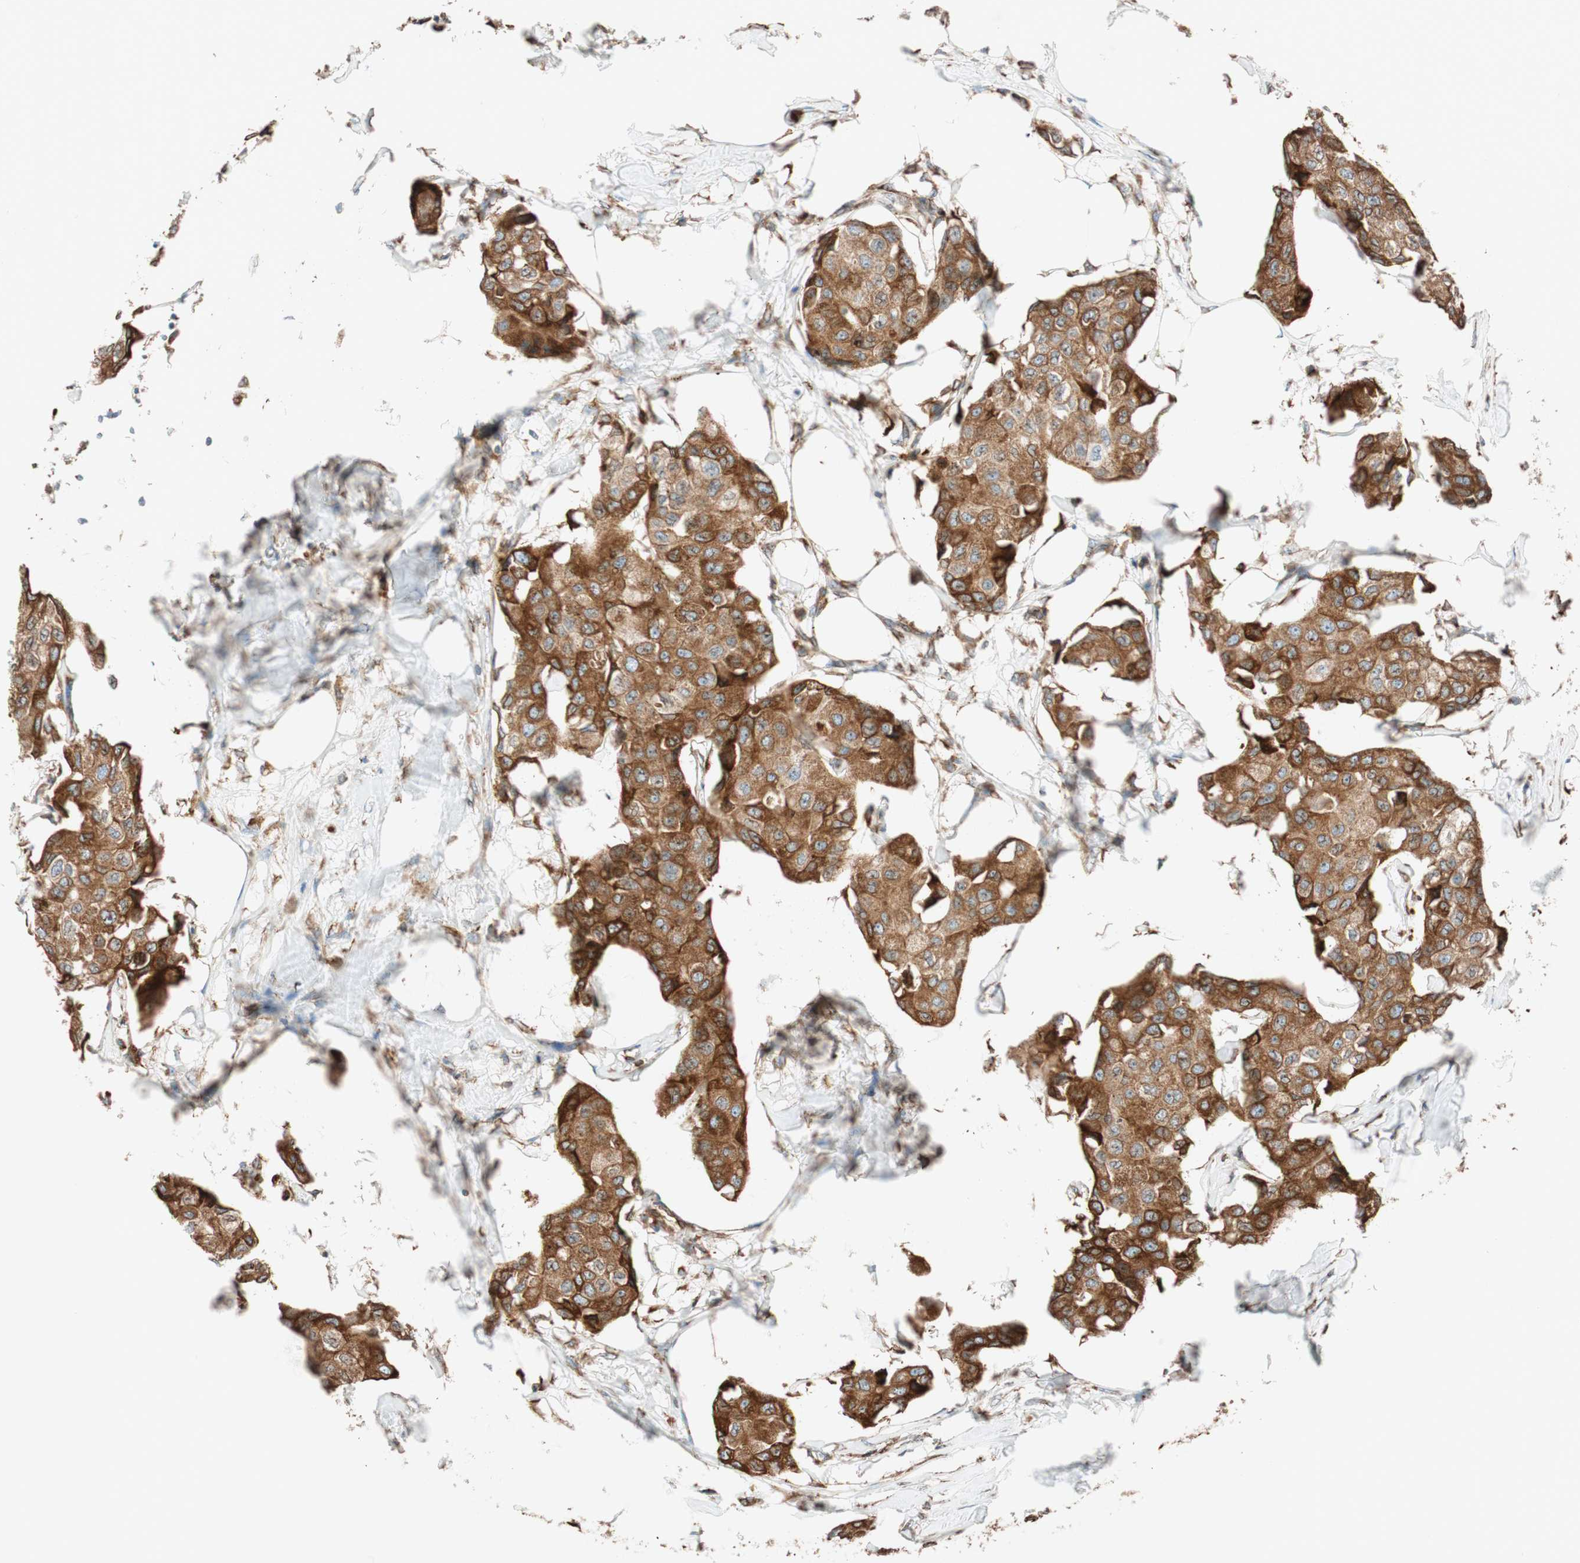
{"staining": {"intensity": "strong", "quantity": ">75%", "location": "cytoplasmic/membranous"}, "tissue": "breast cancer", "cell_type": "Tumor cells", "image_type": "cancer", "snomed": [{"axis": "morphology", "description": "Duct carcinoma"}, {"axis": "topography", "description": "Breast"}], "caption": "Immunohistochemical staining of human breast cancer (intraductal carcinoma) reveals high levels of strong cytoplasmic/membranous protein expression in approximately >75% of tumor cells. Nuclei are stained in blue.", "gene": "PRKCSH", "patient": {"sex": "female", "age": 80}}